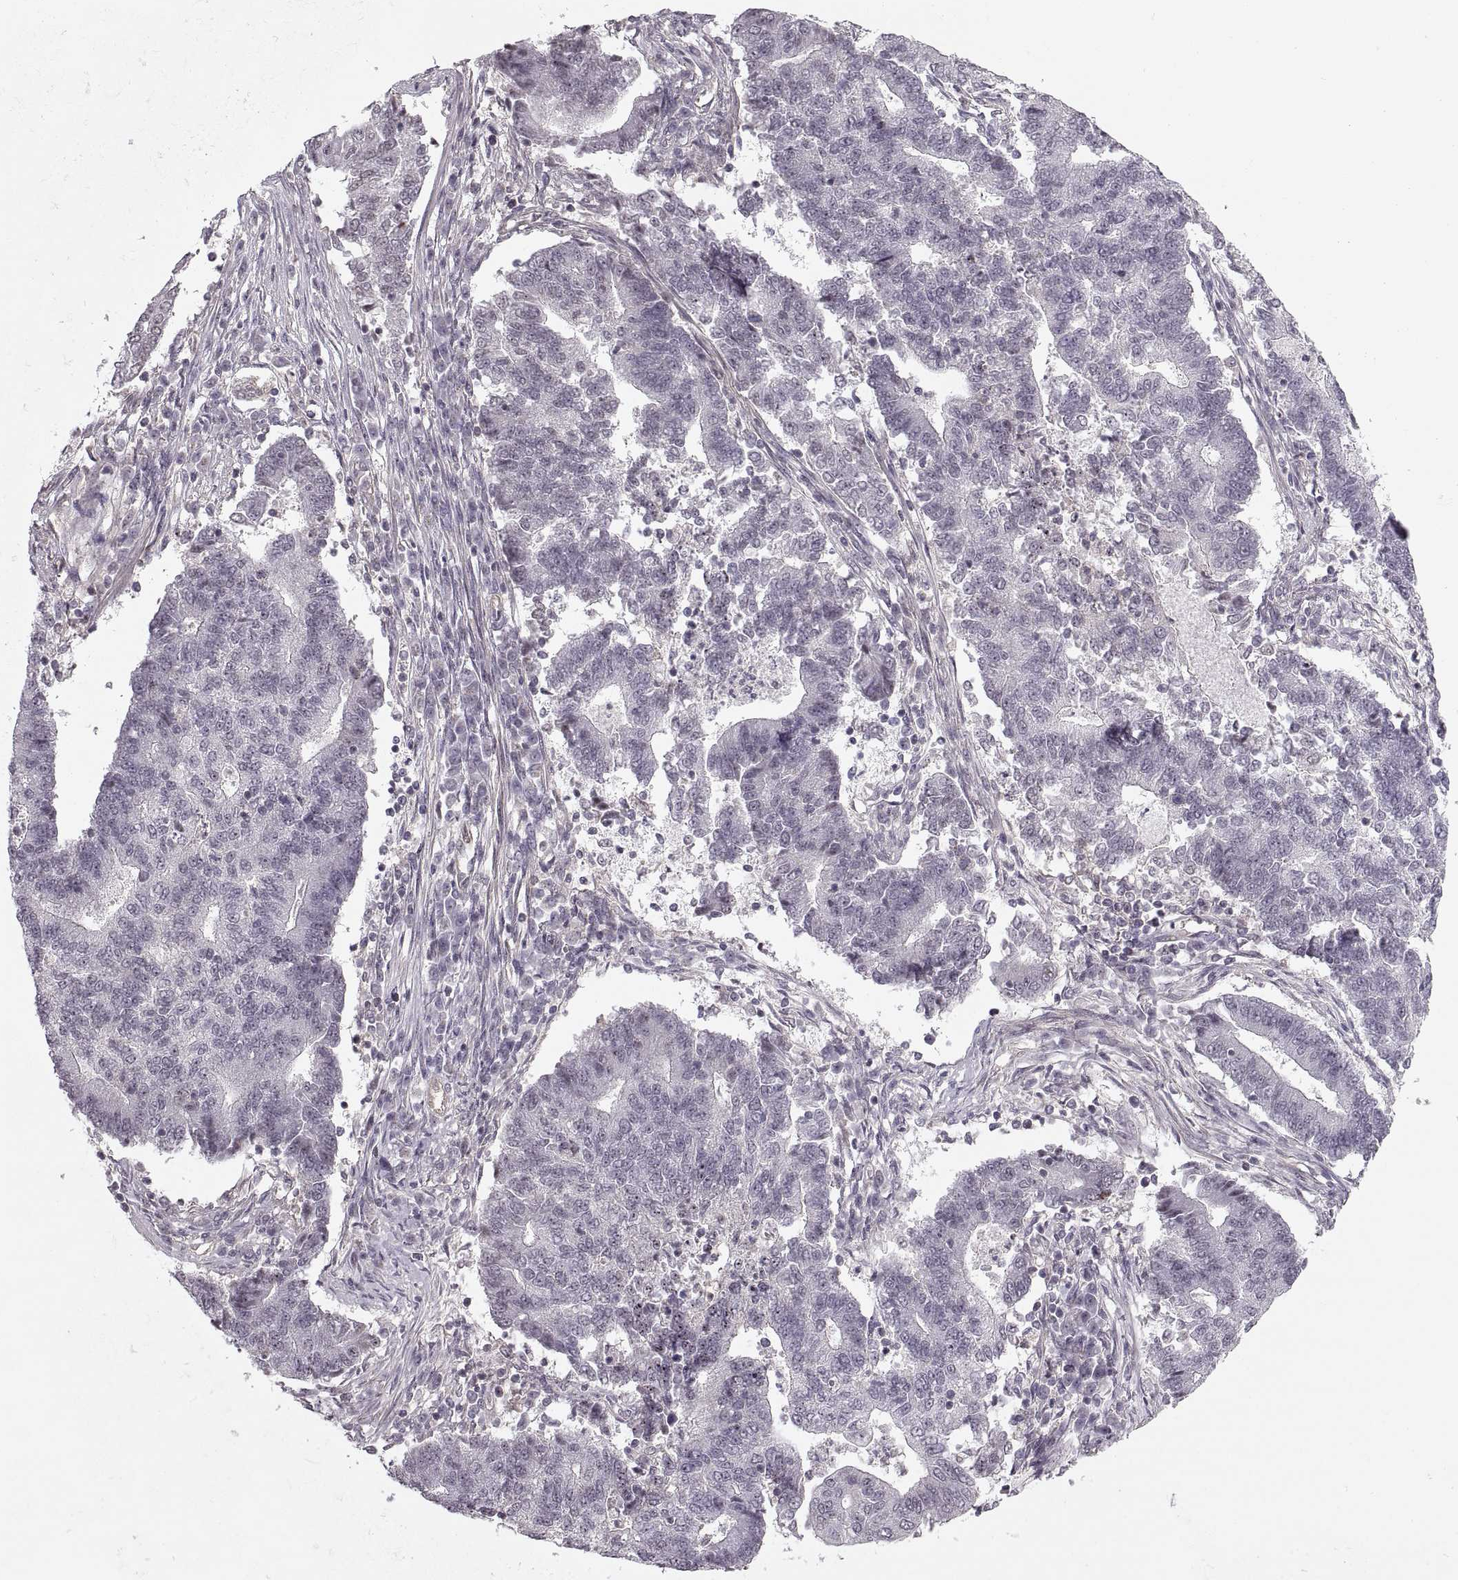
{"staining": {"intensity": "negative", "quantity": "none", "location": "none"}, "tissue": "endometrial cancer", "cell_type": "Tumor cells", "image_type": "cancer", "snomed": [{"axis": "morphology", "description": "Adenocarcinoma, NOS"}, {"axis": "topography", "description": "Uterus"}, {"axis": "topography", "description": "Endometrium"}], "caption": "Endometrial cancer stained for a protein using immunohistochemistry displays no staining tumor cells.", "gene": "LUZP2", "patient": {"sex": "female", "age": 54}}